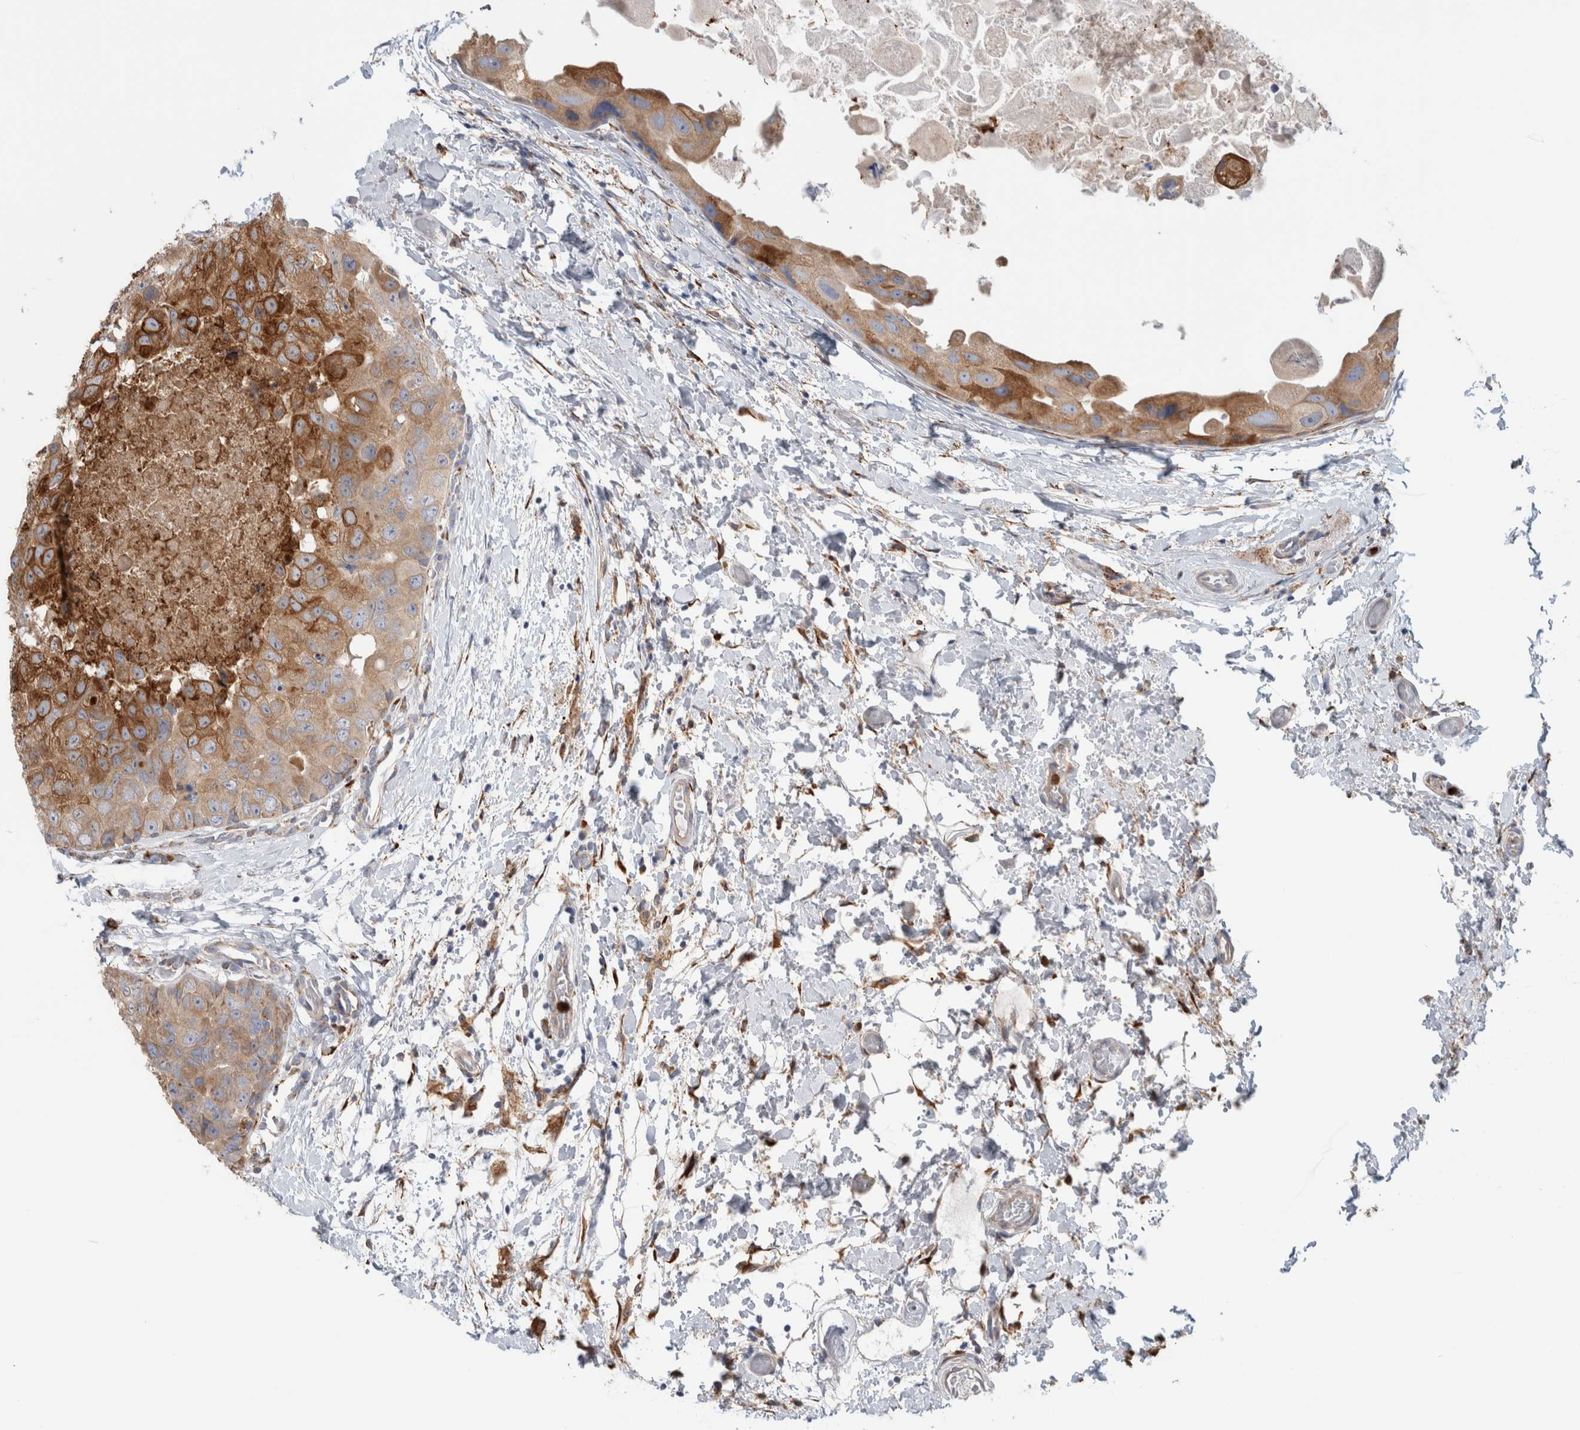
{"staining": {"intensity": "moderate", "quantity": ">75%", "location": "cytoplasmic/membranous"}, "tissue": "breast cancer", "cell_type": "Tumor cells", "image_type": "cancer", "snomed": [{"axis": "morphology", "description": "Duct carcinoma"}, {"axis": "topography", "description": "Breast"}], "caption": "Protein staining exhibits moderate cytoplasmic/membranous expression in about >75% of tumor cells in intraductal carcinoma (breast).", "gene": "P4HA1", "patient": {"sex": "female", "age": 62}}